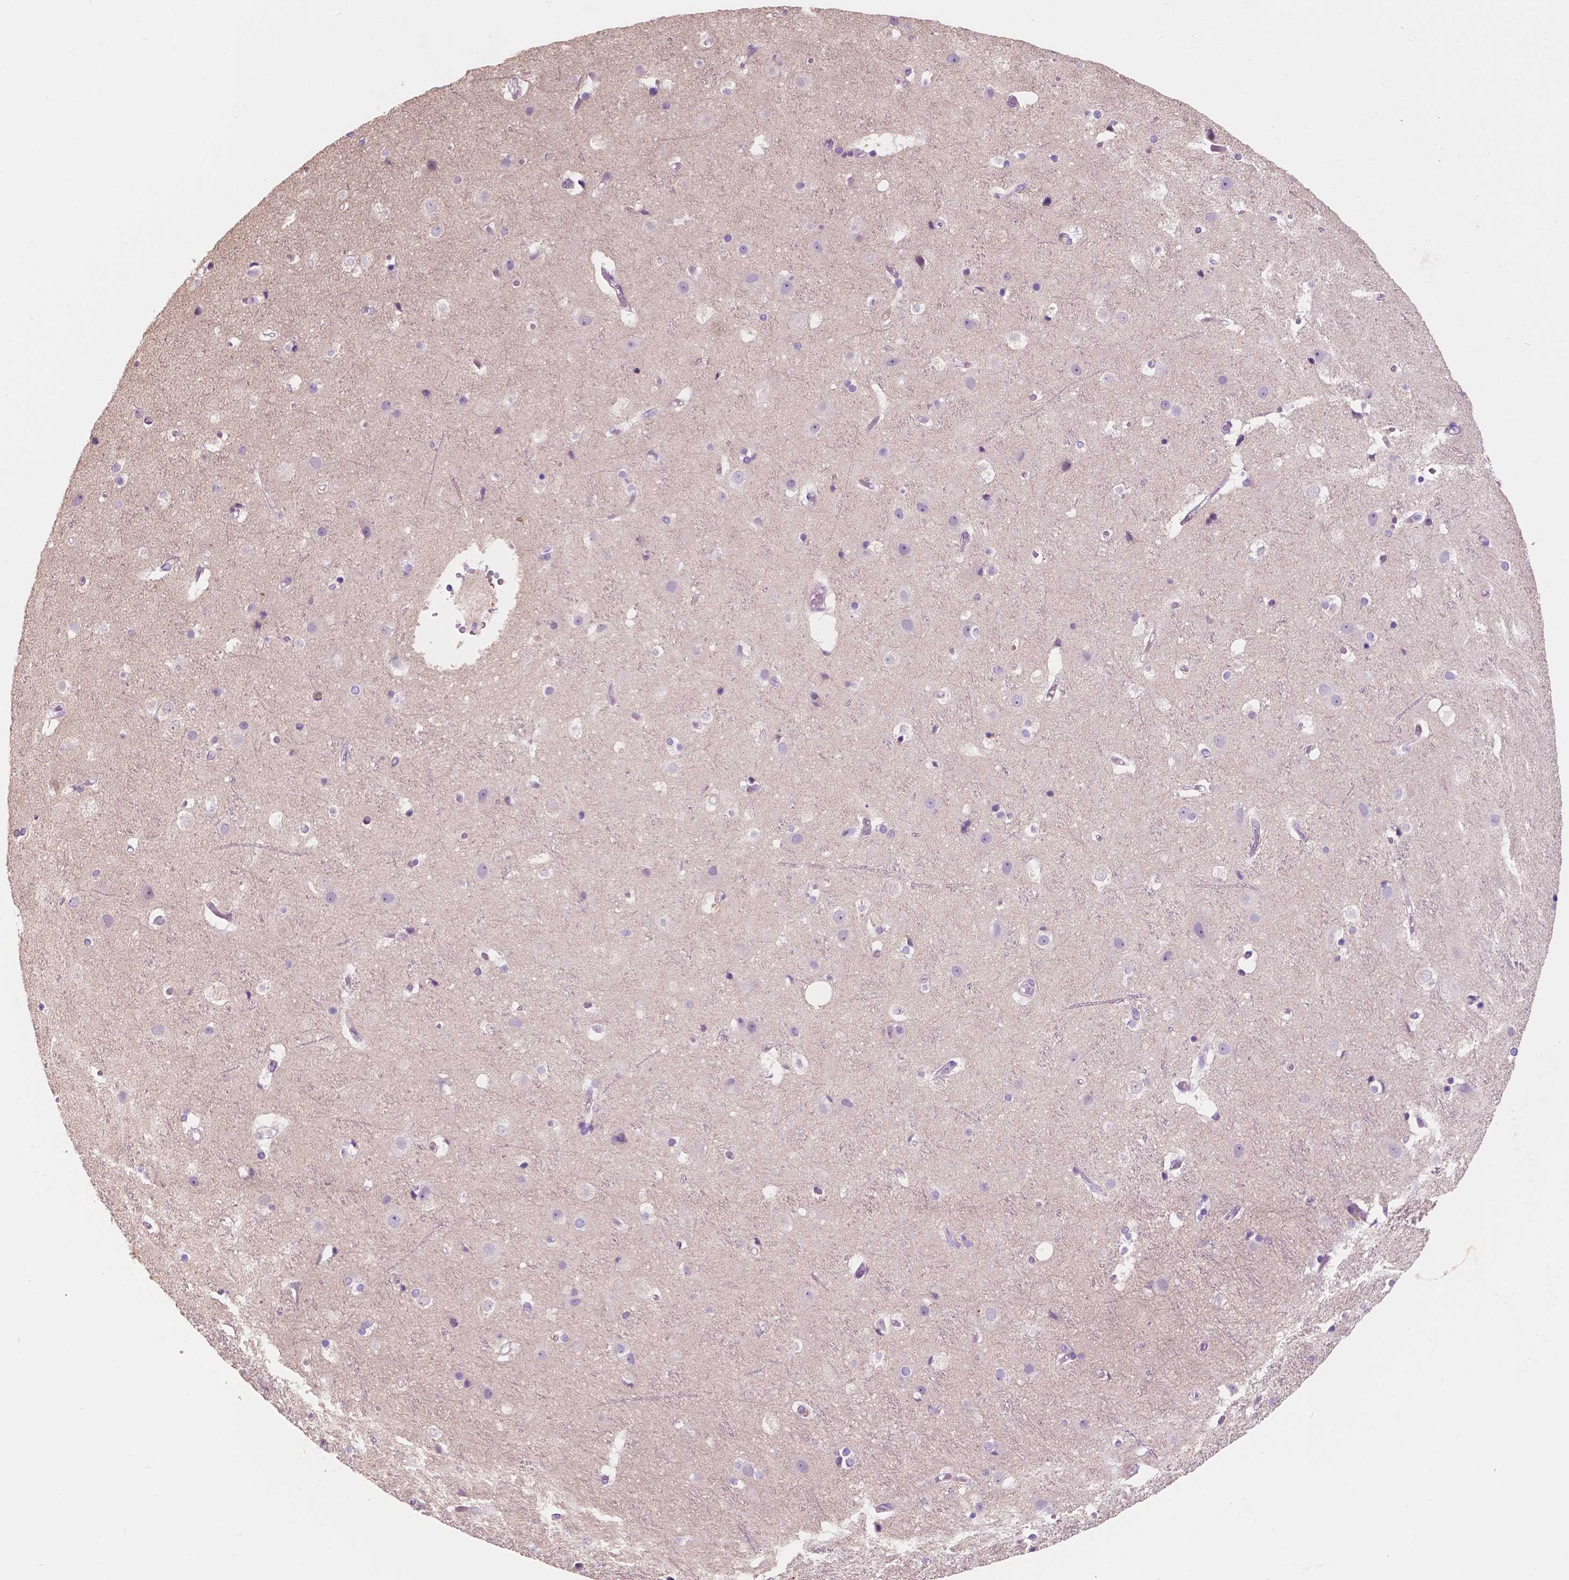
{"staining": {"intensity": "negative", "quantity": "none", "location": "none"}, "tissue": "cerebral cortex", "cell_type": "Endothelial cells", "image_type": "normal", "snomed": [{"axis": "morphology", "description": "Normal tissue, NOS"}, {"axis": "topography", "description": "Cerebral cortex"}], "caption": "Immunohistochemical staining of normal cerebral cortex shows no significant positivity in endothelial cells.", "gene": "SEMA4A", "patient": {"sex": "female", "age": 52}}